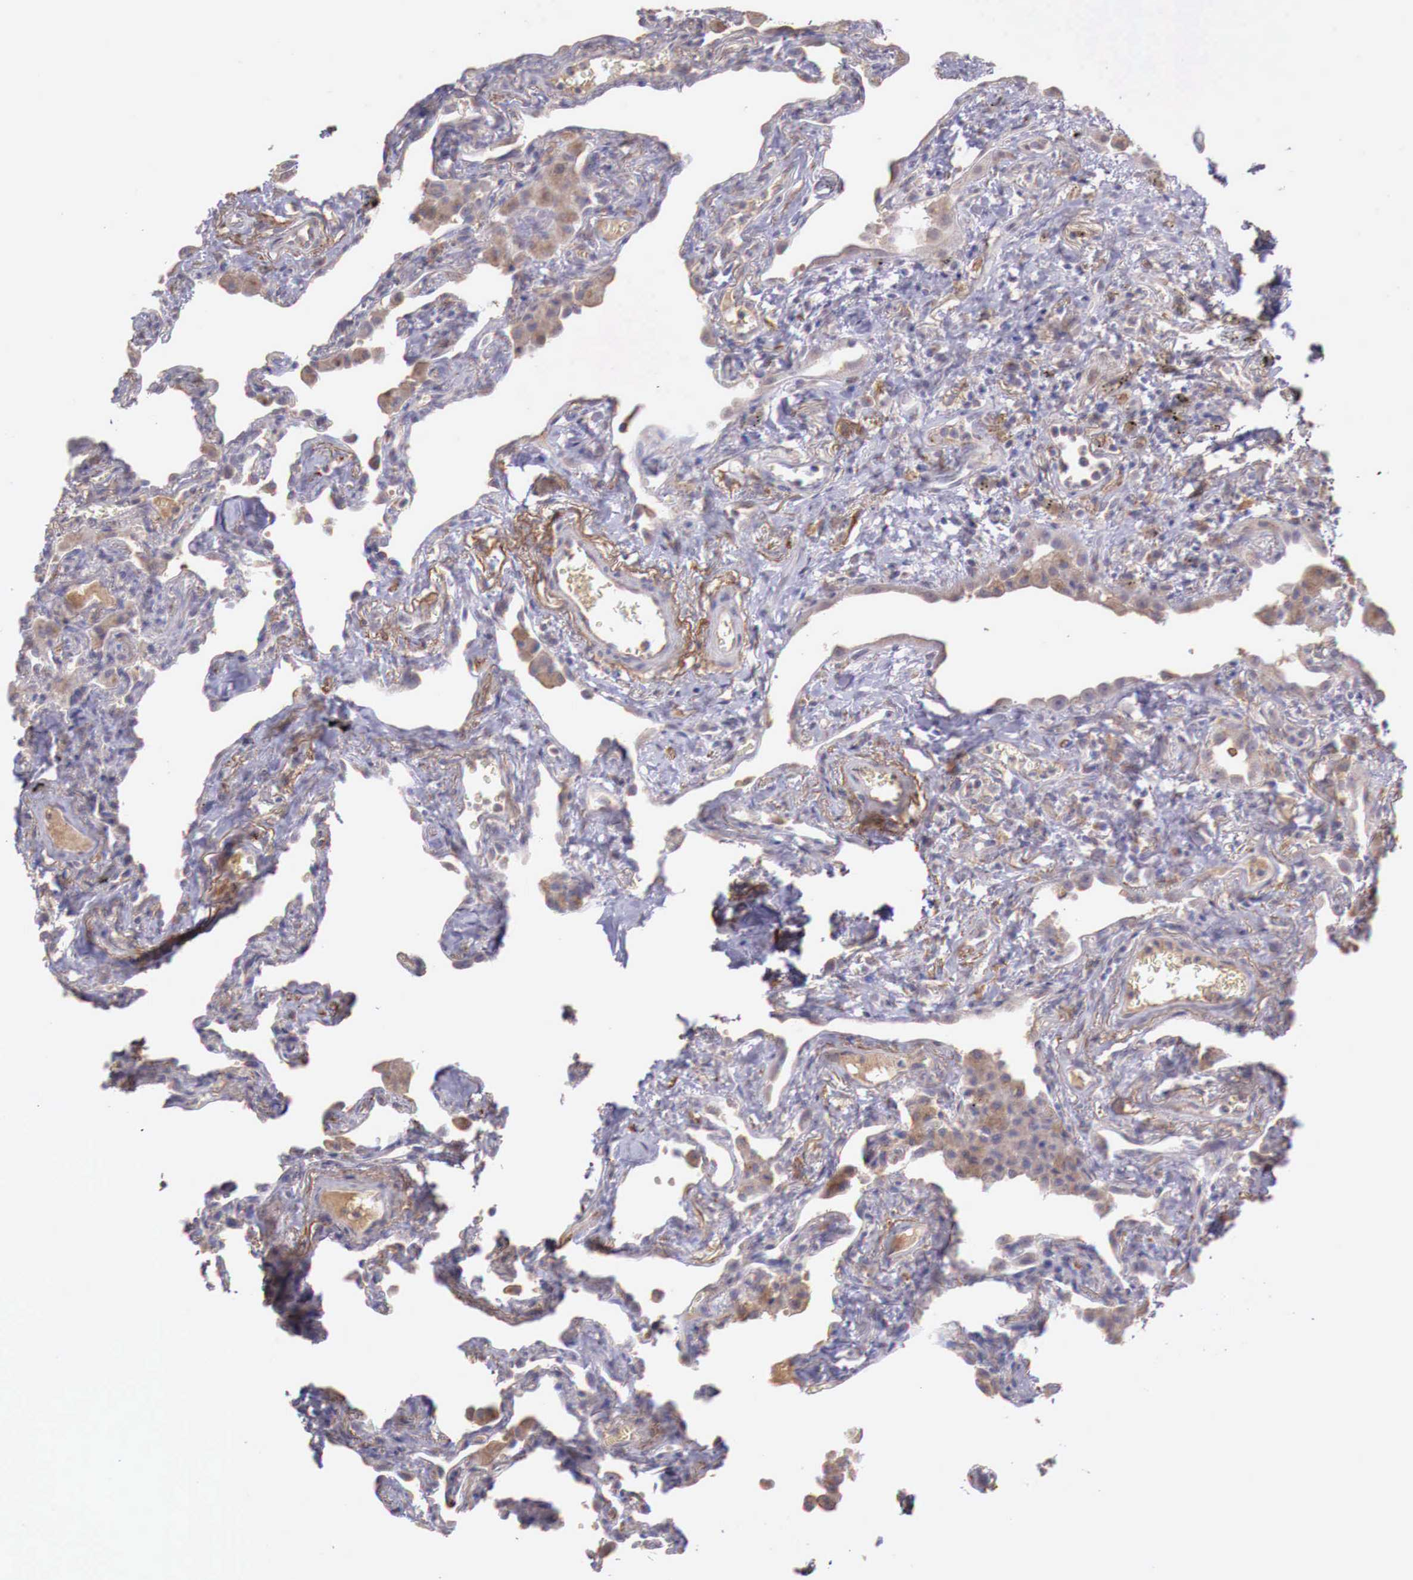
{"staining": {"intensity": "weak", "quantity": "25%-75%", "location": "cytoplasmic/membranous"}, "tissue": "lung", "cell_type": "Alveolar cells", "image_type": "normal", "snomed": [{"axis": "morphology", "description": "Normal tissue, NOS"}, {"axis": "topography", "description": "Lung"}], "caption": "IHC micrograph of benign lung stained for a protein (brown), which demonstrates low levels of weak cytoplasmic/membranous staining in about 25%-75% of alveolar cells.", "gene": "CHRDL1", "patient": {"sex": "male", "age": 73}}